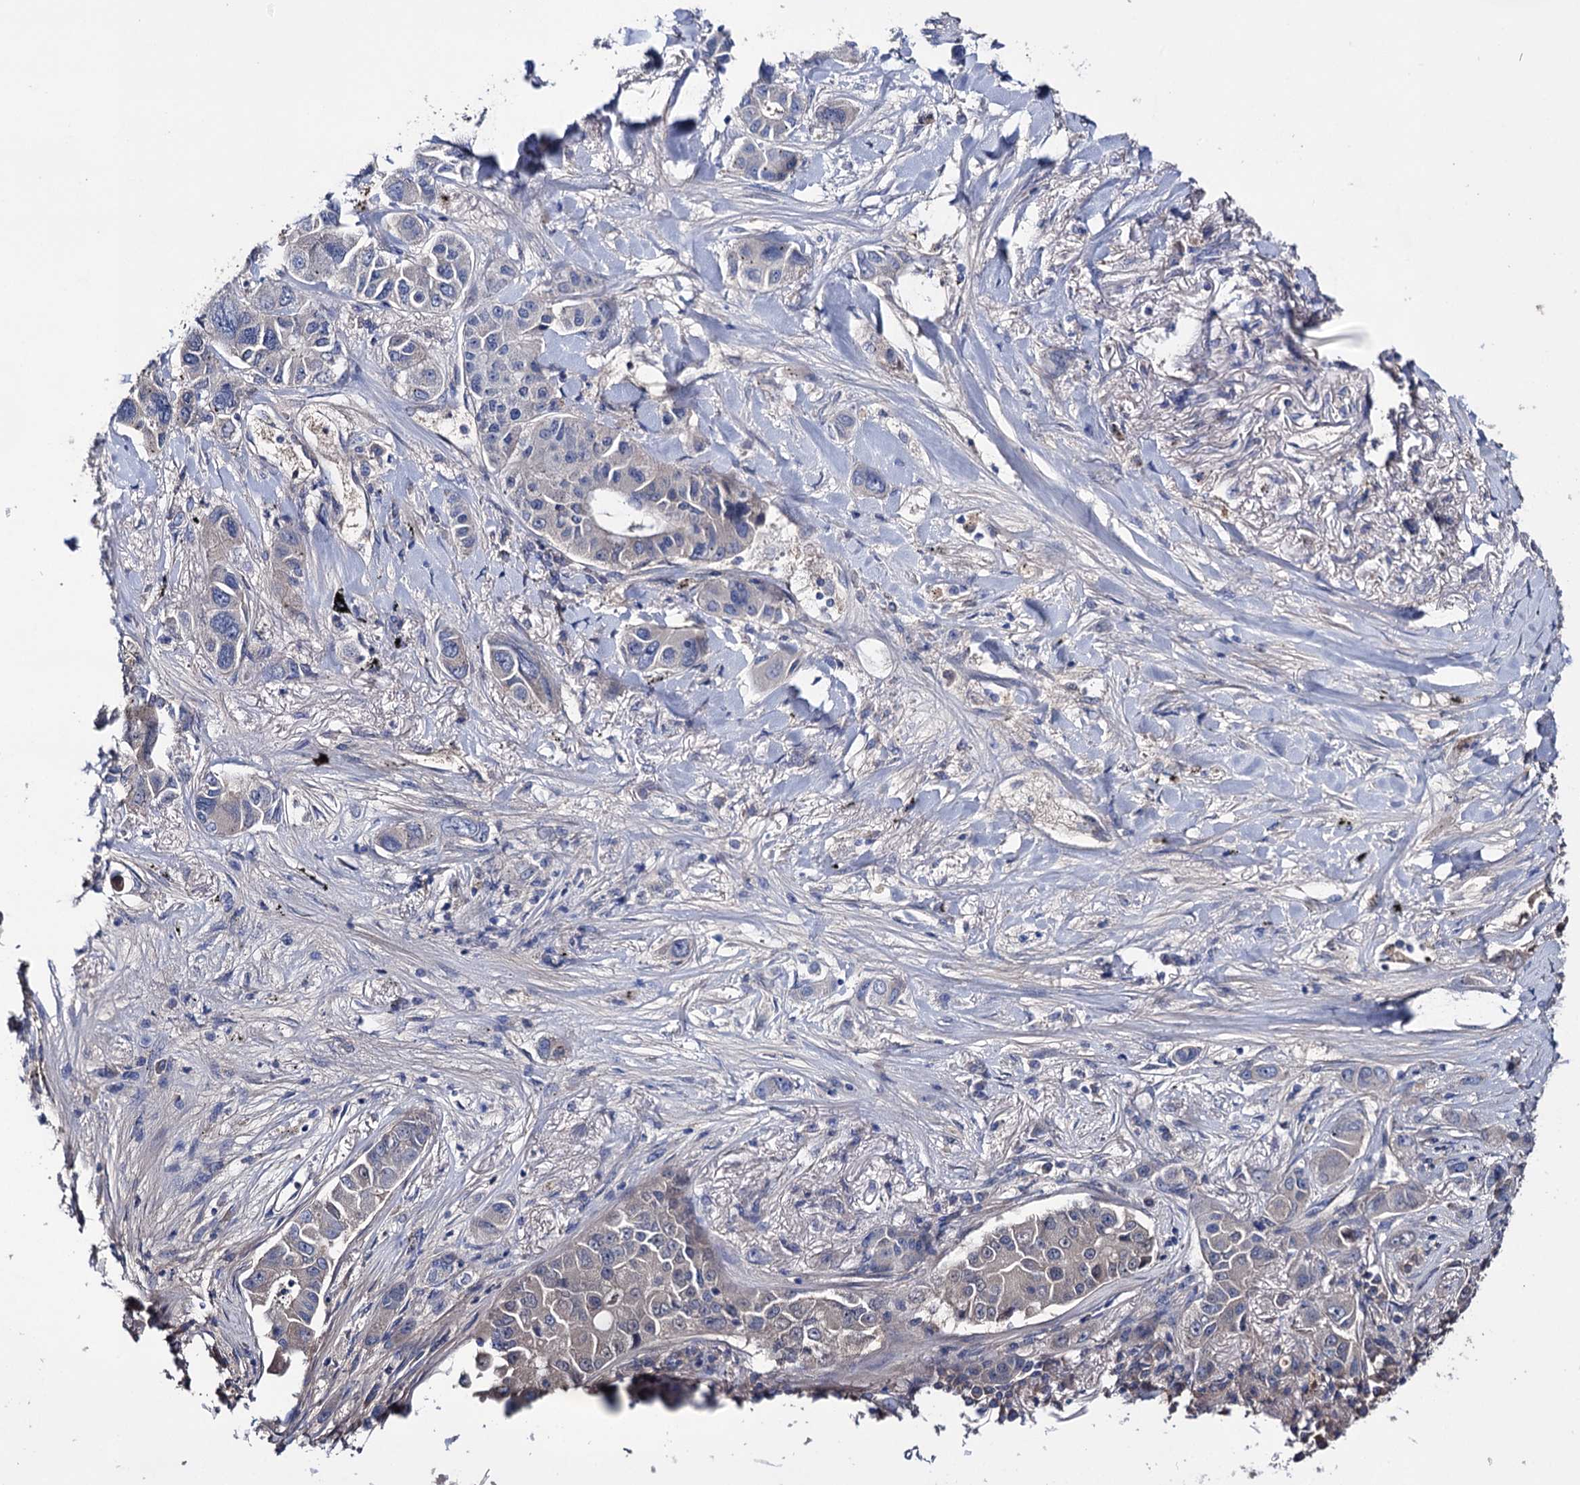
{"staining": {"intensity": "negative", "quantity": "none", "location": "none"}, "tissue": "lung cancer", "cell_type": "Tumor cells", "image_type": "cancer", "snomed": [{"axis": "morphology", "description": "Adenocarcinoma, NOS"}, {"axis": "topography", "description": "Lung"}], "caption": "Immunohistochemistry histopathology image of human lung adenocarcinoma stained for a protein (brown), which exhibits no positivity in tumor cells. (DAB (3,3'-diaminobenzidine) immunohistochemistry with hematoxylin counter stain).", "gene": "PPP1R32", "patient": {"sex": "male", "age": 49}}